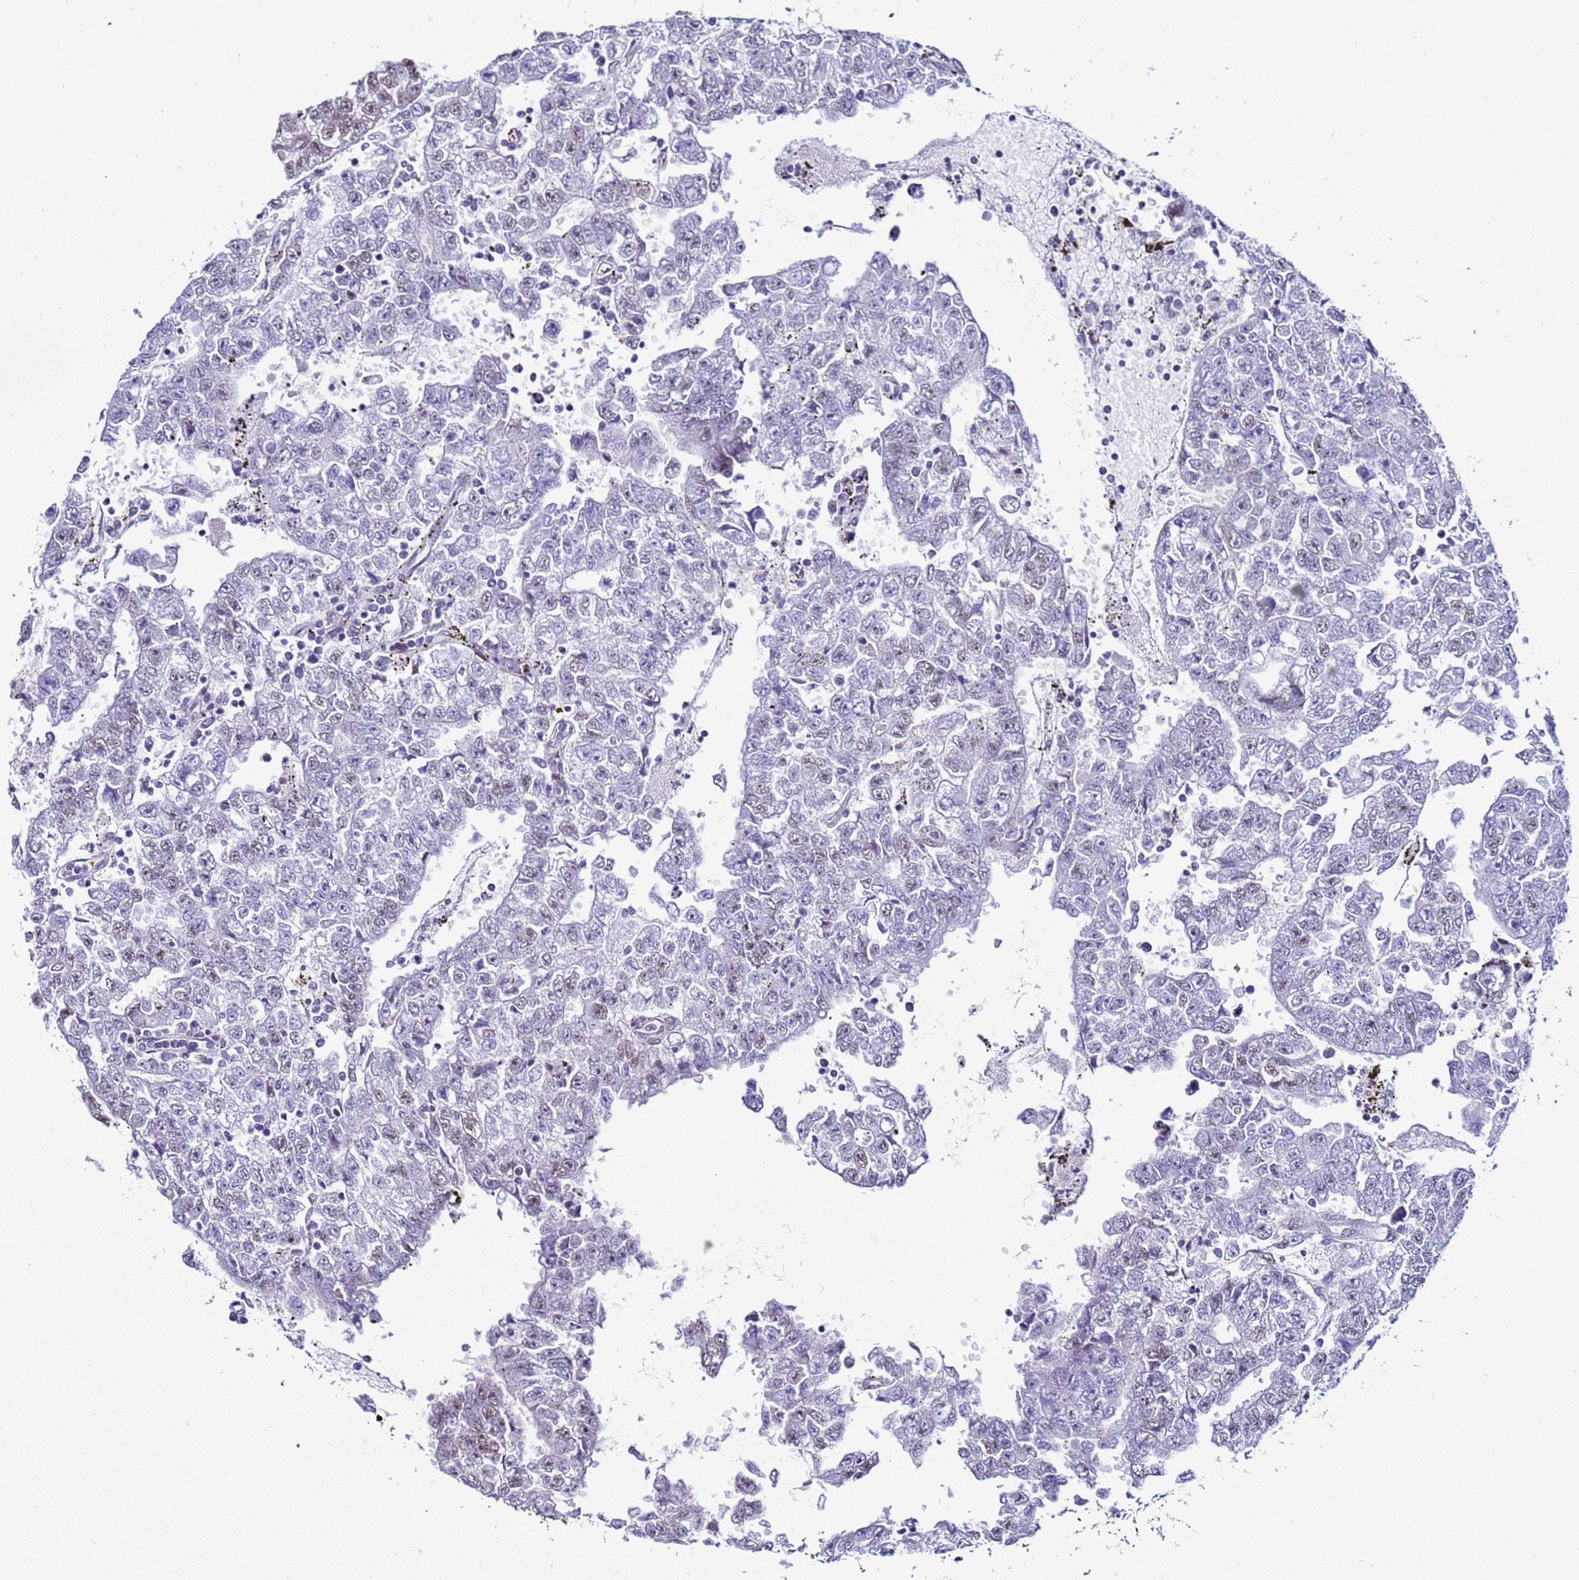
{"staining": {"intensity": "weak", "quantity": "<25%", "location": "nuclear"}, "tissue": "testis cancer", "cell_type": "Tumor cells", "image_type": "cancer", "snomed": [{"axis": "morphology", "description": "Carcinoma, Embryonal, NOS"}, {"axis": "topography", "description": "Testis"}], "caption": "A photomicrograph of testis embryonal carcinoma stained for a protein shows no brown staining in tumor cells.", "gene": "LRRC10B", "patient": {"sex": "male", "age": 25}}